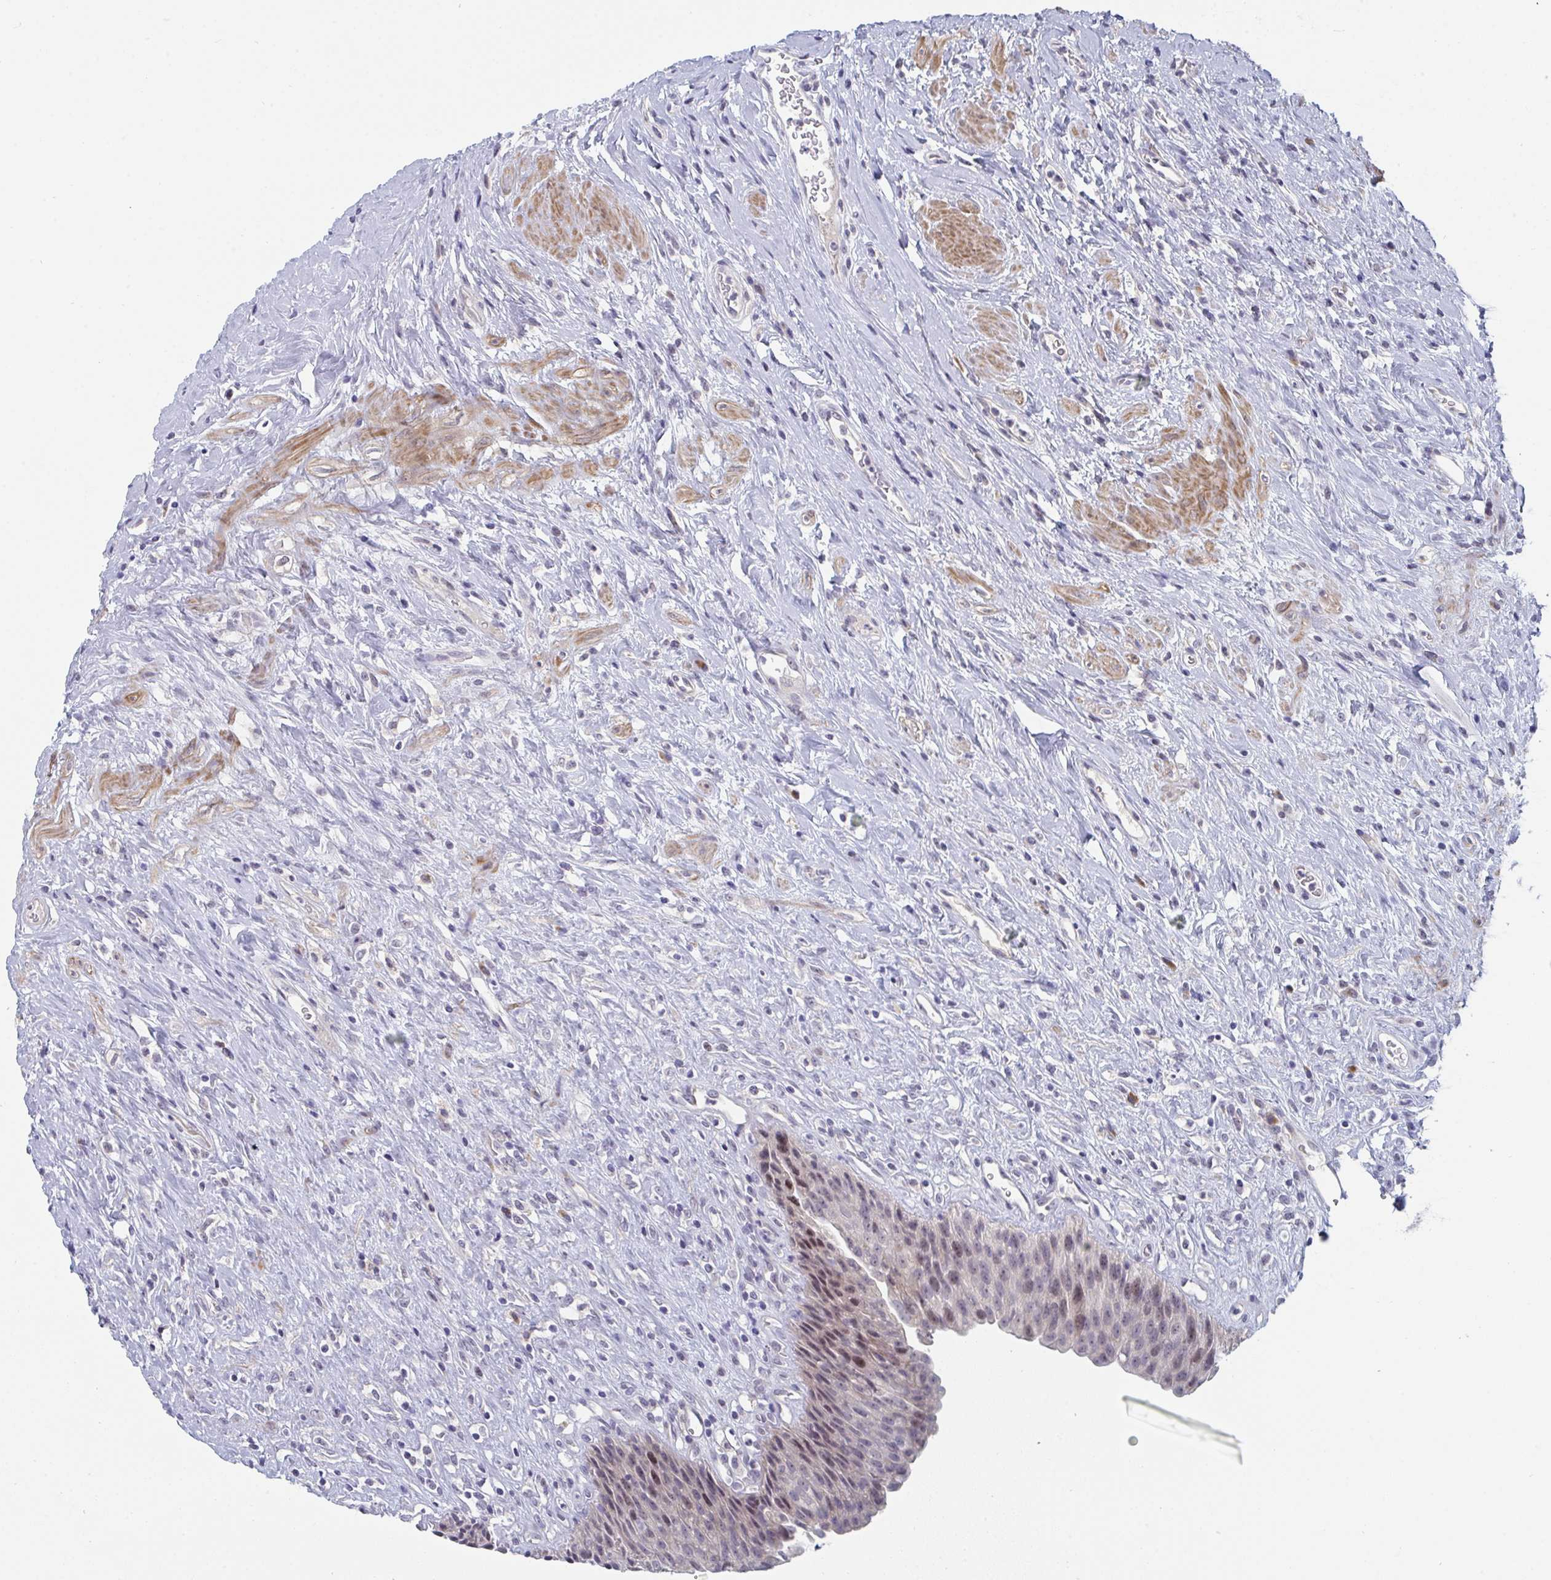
{"staining": {"intensity": "moderate", "quantity": "25%-75%", "location": "cytoplasmic/membranous,nuclear"}, "tissue": "urinary bladder", "cell_type": "Urothelial cells", "image_type": "normal", "snomed": [{"axis": "morphology", "description": "Normal tissue, NOS"}, {"axis": "topography", "description": "Urinary bladder"}], "caption": "Approximately 25%-75% of urothelial cells in benign human urinary bladder exhibit moderate cytoplasmic/membranous,nuclear protein staining as visualized by brown immunohistochemical staining.", "gene": "CENPT", "patient": {"sex": "female", "age": 56}}